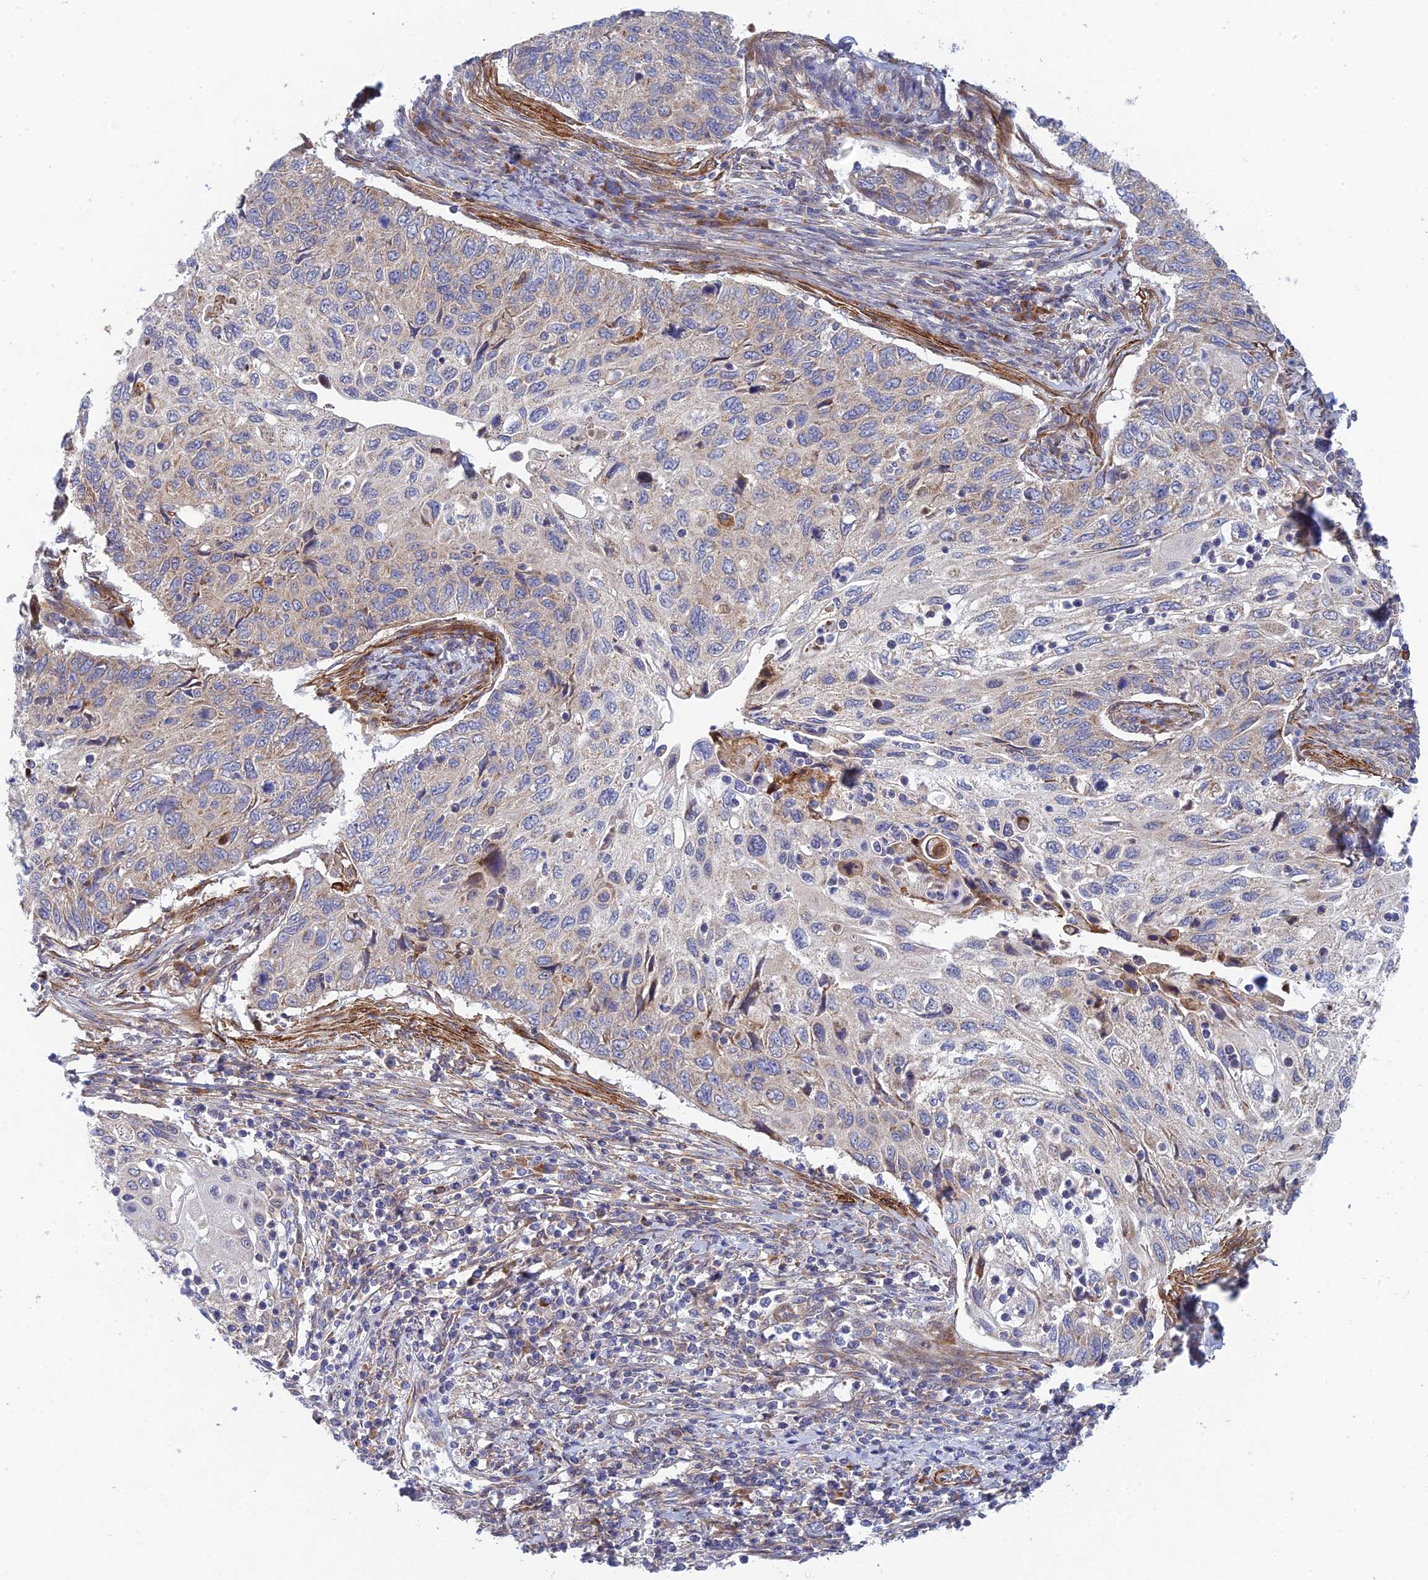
{"staining": {"intensity": "weak", "quantity": "<25%", "location": "cytoplasmic/membranous"}, "tissue": "cervical cancer", "cell_type": "Tumor cells", "image_type": "cancer", "snomed": [{"axis": "morphology", "description": "Squamous cell carcinoma, NOS"}, {"axis": "topography", "description": "Cervix"}], "caption": "The photomicrograph reveals no staining of tumor cells in squamous cell carcinoma (cervical). (DAB (3,3'-diaminobenzidine) IHC, high magnification).", "gene": "INCA1", "patient": {"sex": "female", "age": 70}}